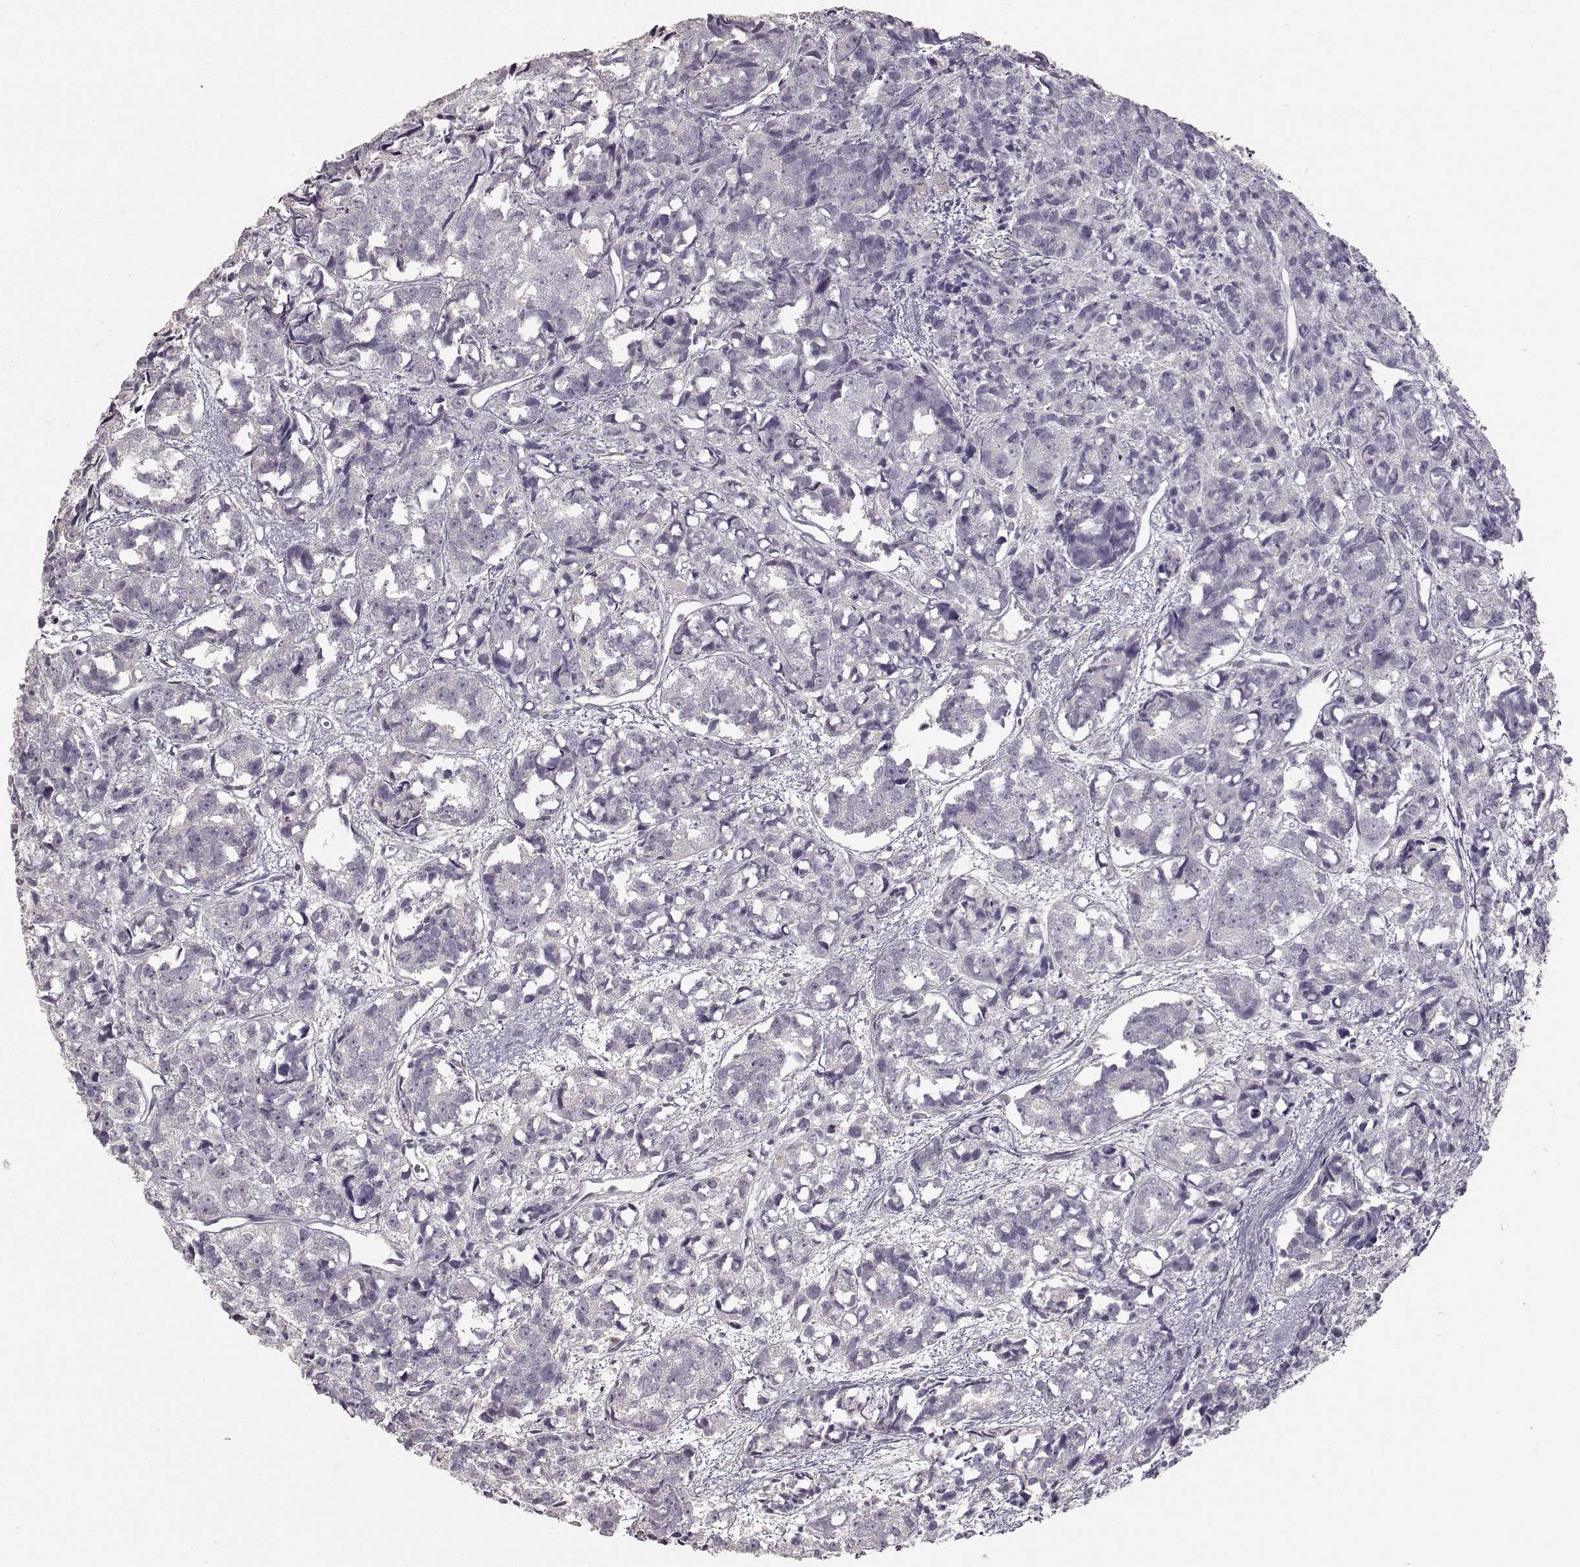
{"staining": {"intensity": "negative", "quantity": "none", "location": "none"}, "tissue": "prostate cancer", "cell_type": "Tumor cells", "image_type": "cancer", "snomed": [{"axis": "morphology", "description": "Adenocarcinoma, High grade"}, {"axis": "topography", "description": "Prostate"}], "caption": "Tumor cells show no significant expression in prostate cancer (high-grade adenocarcinoma).", "gene": "S100B", "patient": {"sex": "male", "age": 77}}